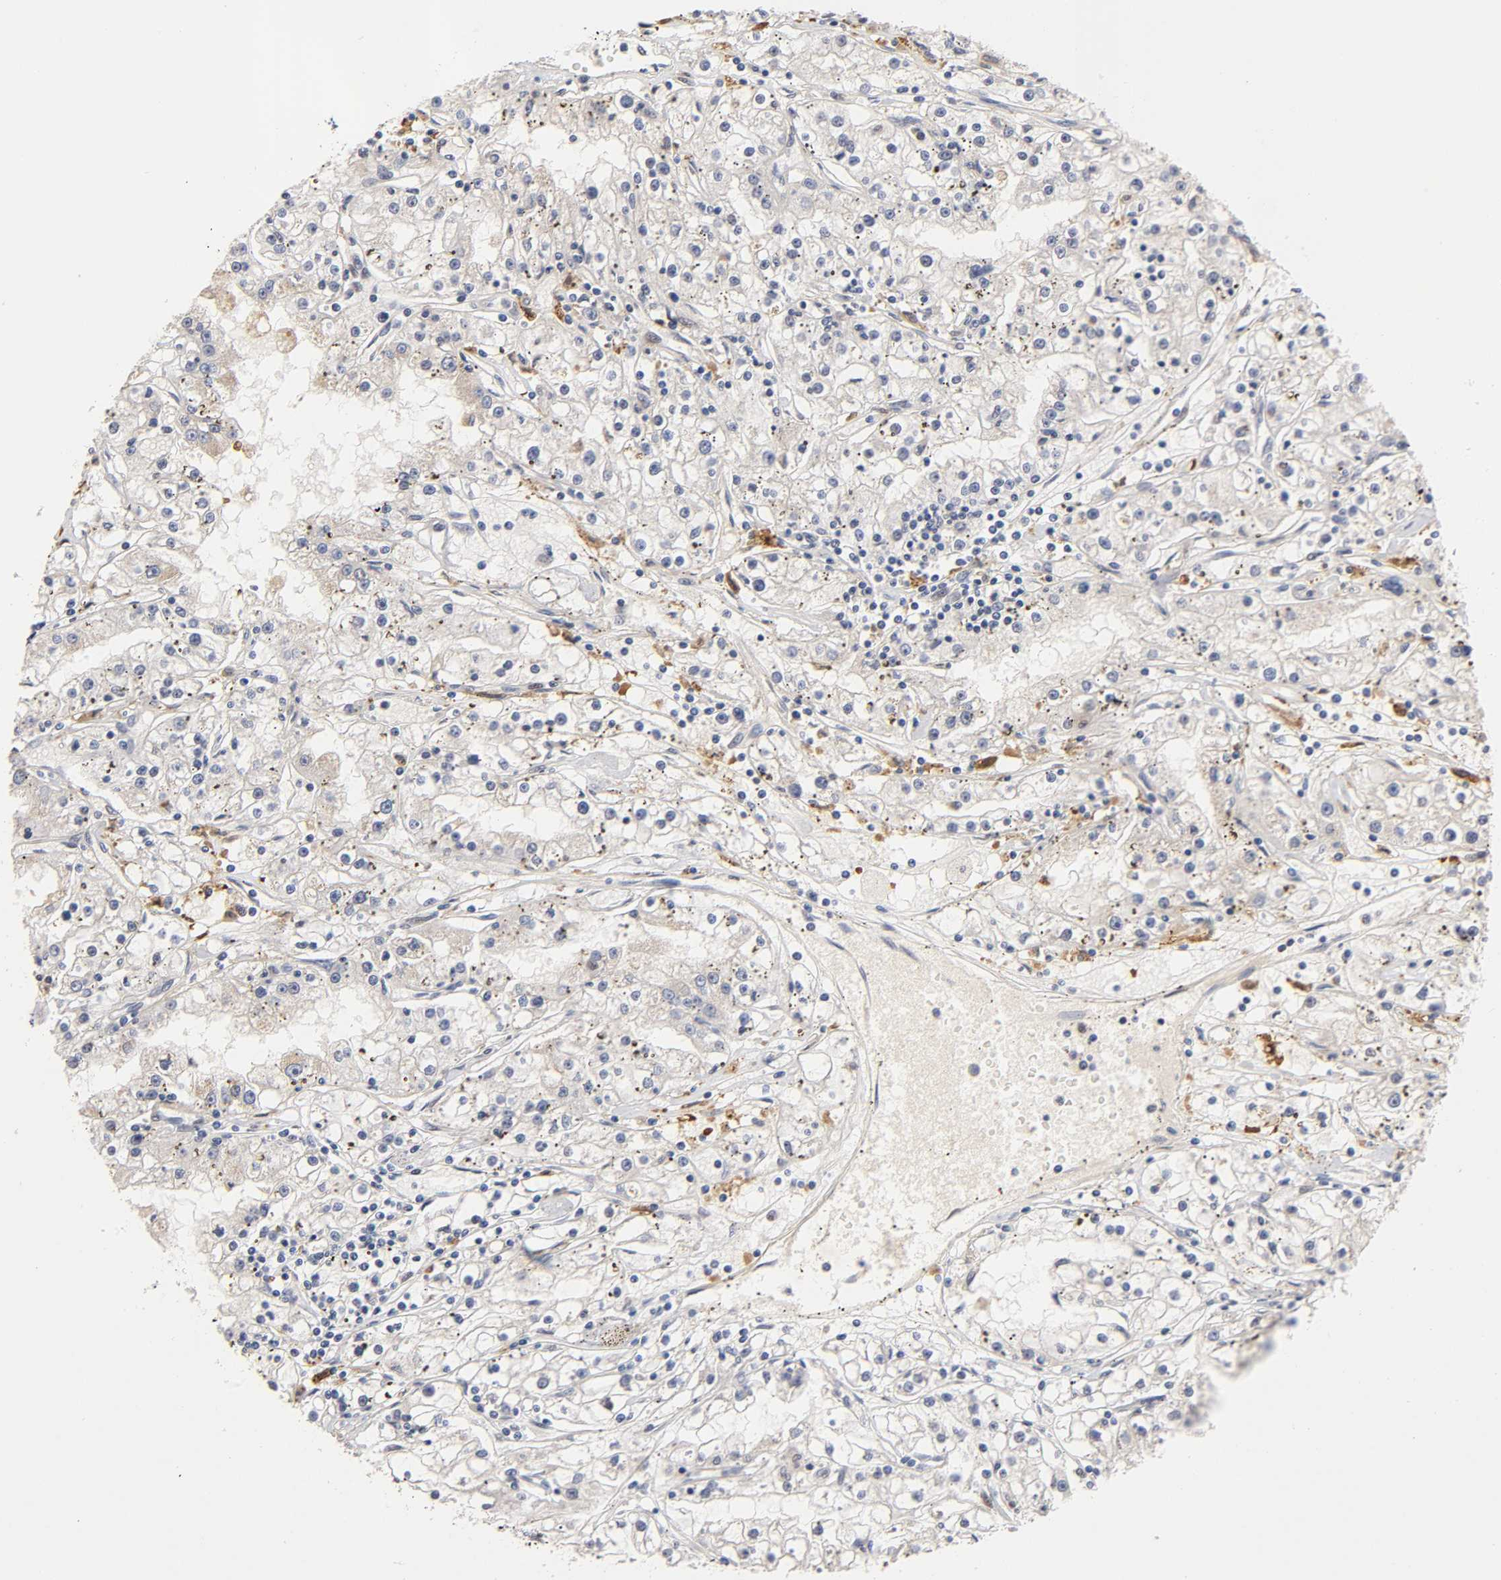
{"staining": {"intensity": "weak", "quantity": "<25%", "location": "cytoplasmic/membranous"}, "tissue": "renal cancer", "cell_type": "Tumor cells", "image_type": "cancer", "snomed": [{"axis": "morphology", "description": "Adenocarcinoma, NOS"}, {"axis": "topography", "description": "Kidney"}], "caption": "Protein analysis of renal cancer exhibits no significant expression in tumor cells. The staining was performed using DAB (3,3'-diaminobenzidine) to visualize the protein expression in brown, while the nuclei were stained in blue with hematoxylin (Magnification: 20x).", "gene": "EP300", "patient": {"sex": "male", "age": 56}}